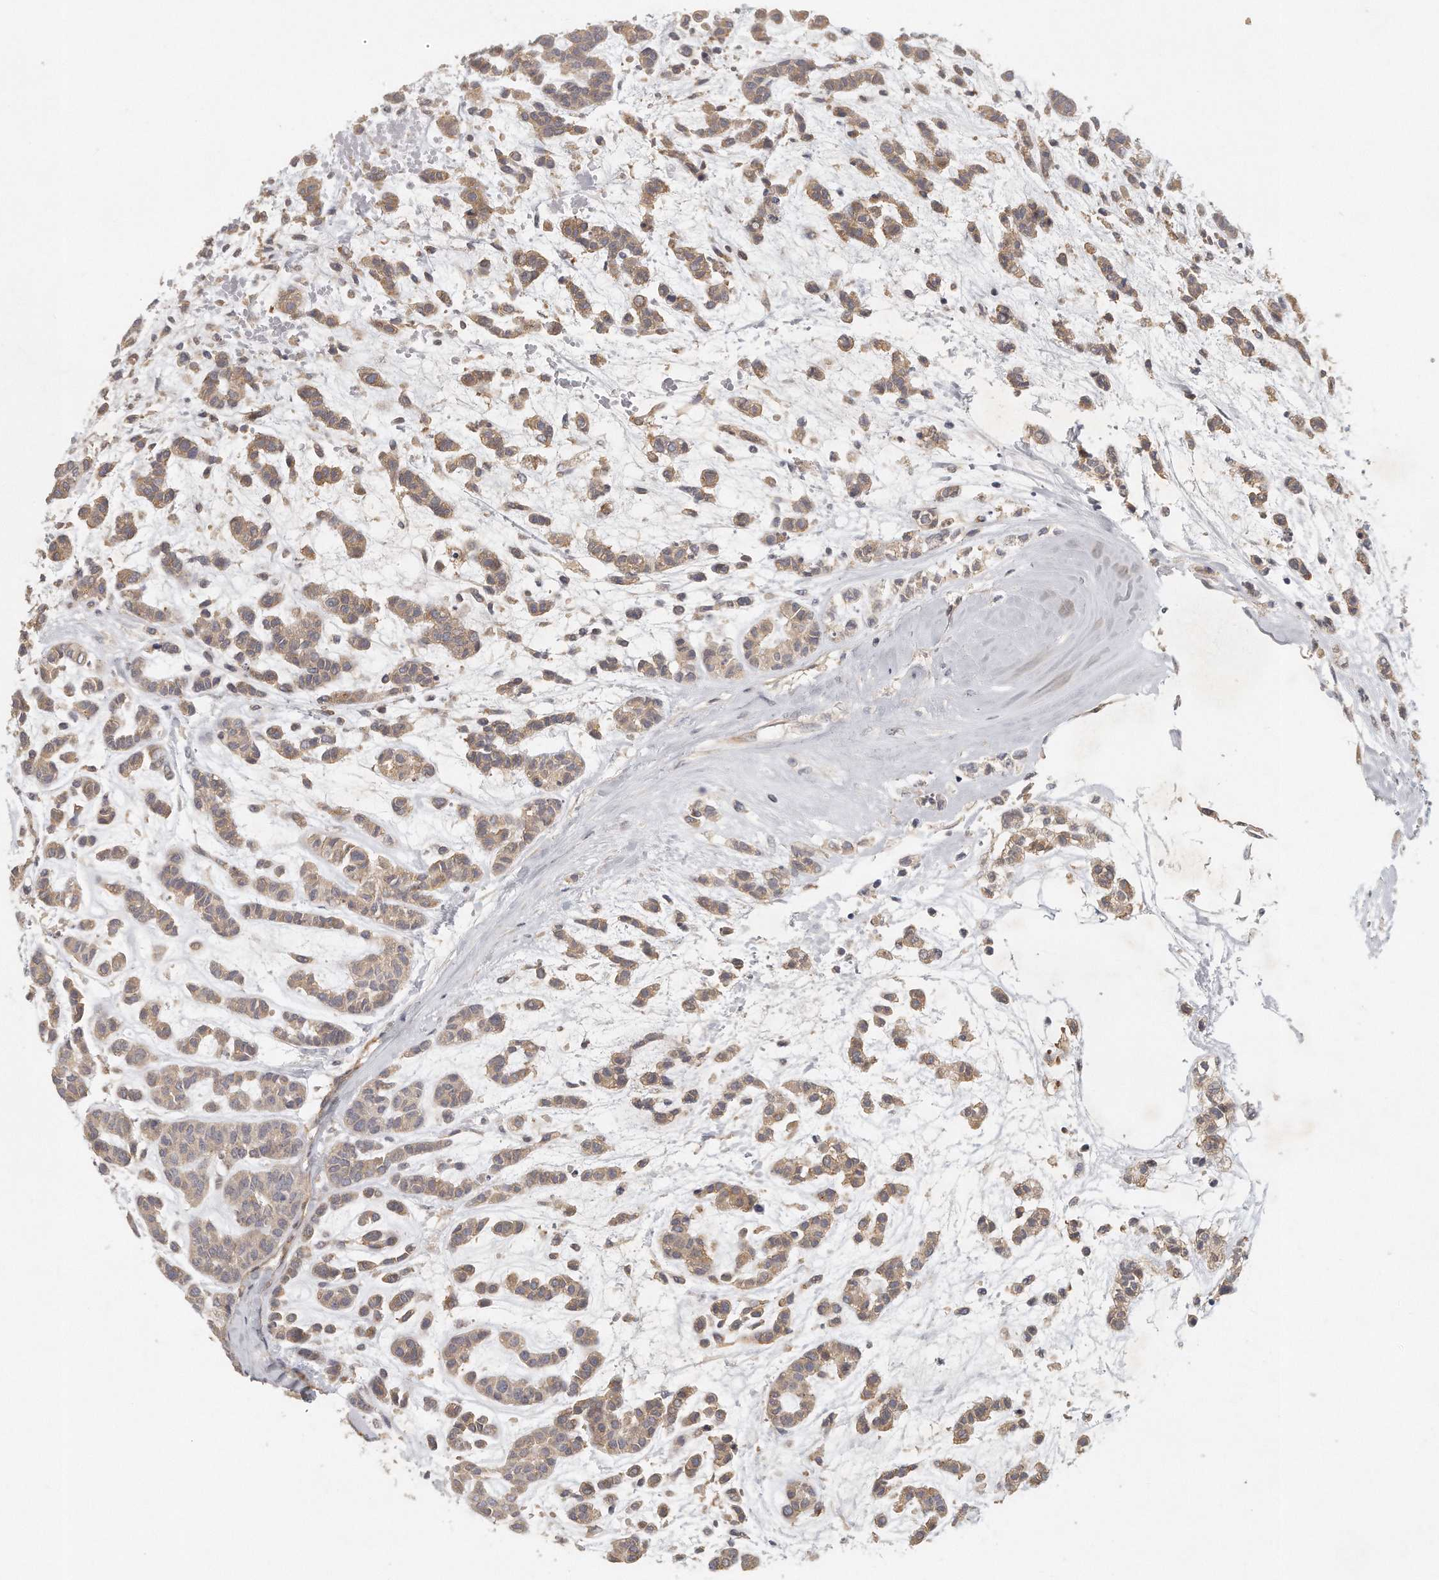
{"staining": {"intensity": "weak", "quantity": ">75%", "location": "cytoplasmic/membranous"}, "tissue": "head and neck cancer", "cell_type": "Tumor cells", "image_type": "cancer", "snomed": [{"axis": "morphology", "description": "Adenocarcinoma, NOS"}, {"axis": "morphology", "description": "Adenoma, NOS"}, {"axis": "topography", "description": "Head-Neck"}], "caption": "Immunohistochemistry image of neoplastic tissue: human head and neck adenoma stained using immunohistochemistry (IHC) shows low levels of weak protein expression localized specifically in the cytoplasmic/membranous of tumor cells, appearing as a cytoplasmic/membranous brown color.", "gene": "MTERF4", "patient": {"sex": "female", "age": 55}}